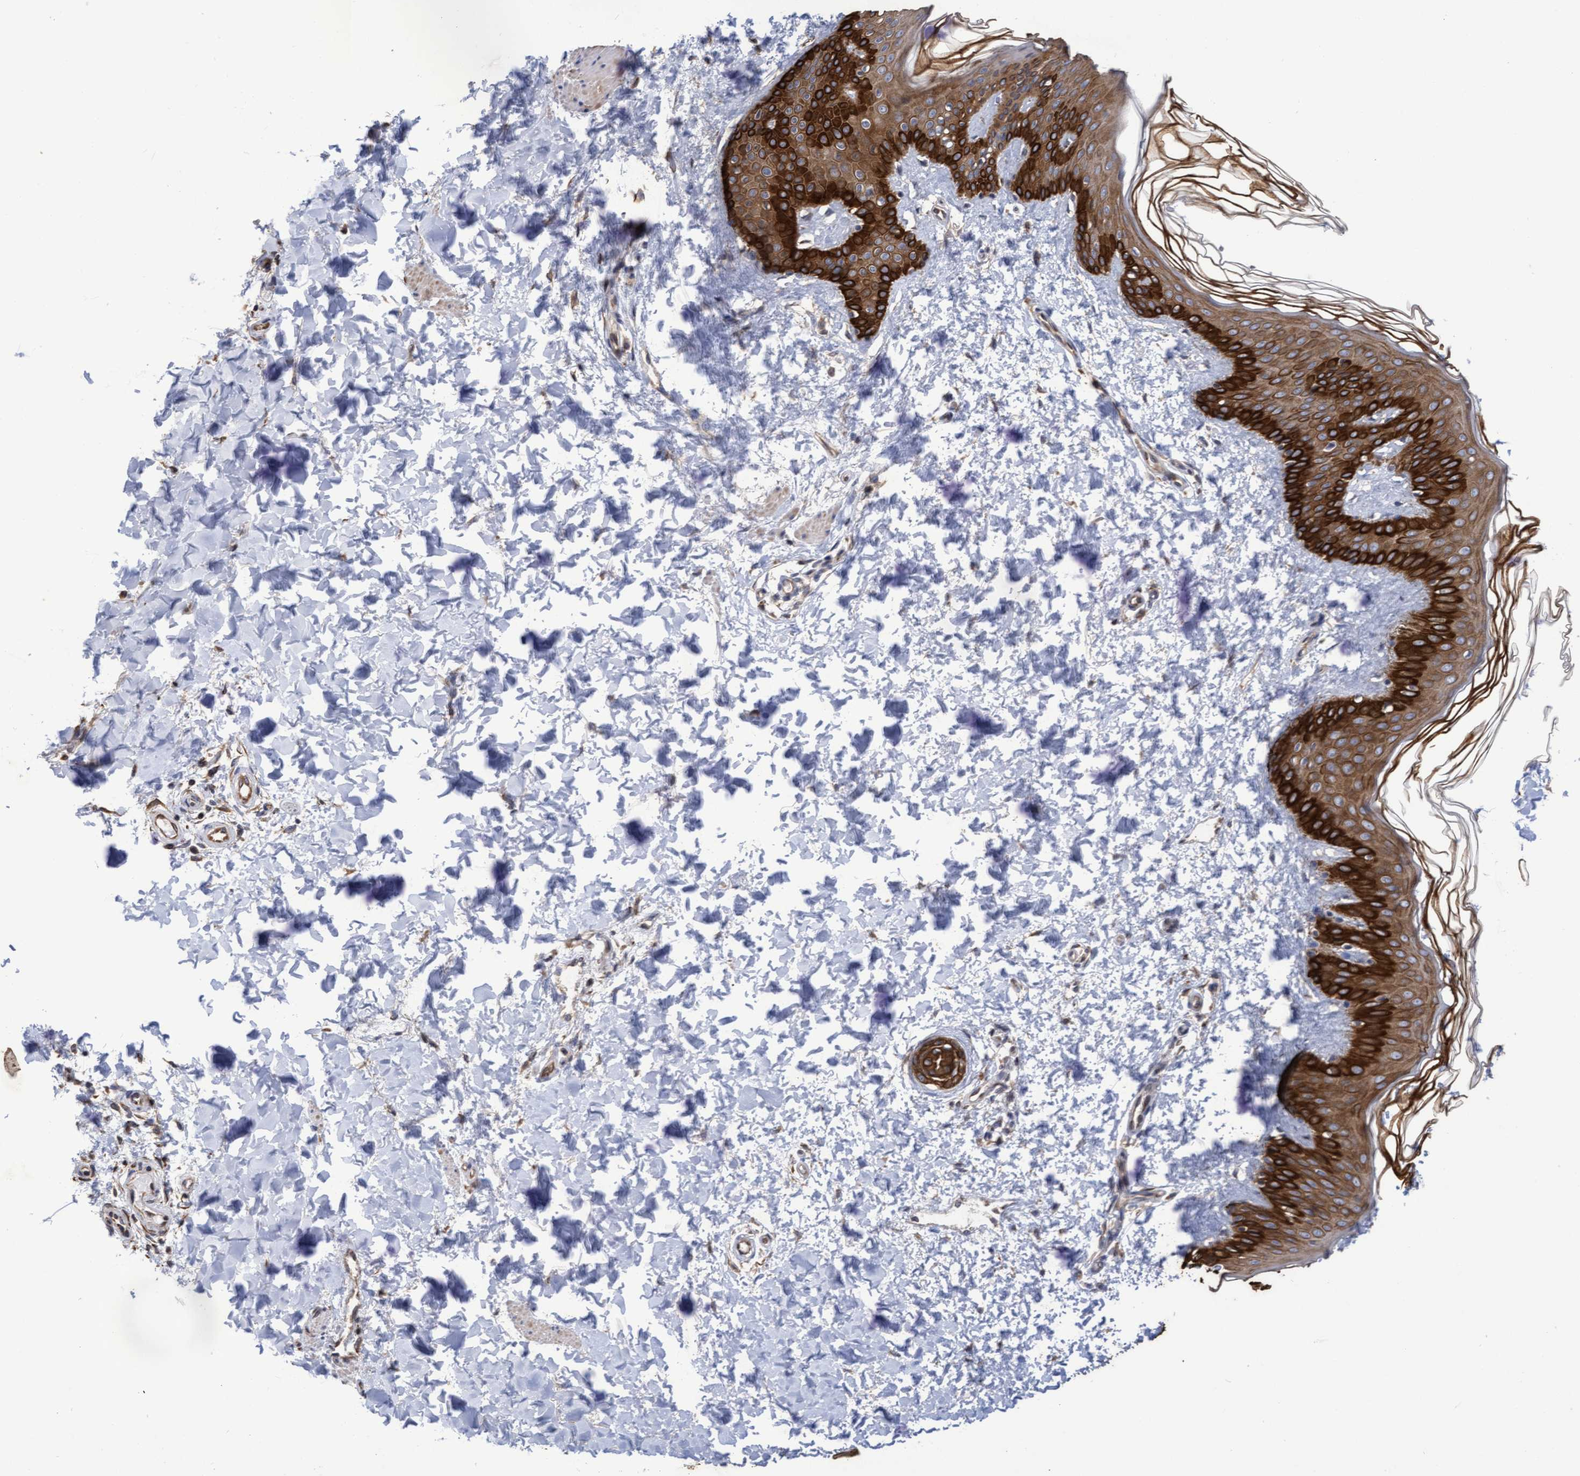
{"staining": {"intensity": "weak", "quantity": ">75%", "location": "cytoplasmic/membranous"}, "tissue": "skin", "cell_type": "Fibroblasts", "image_type": "normal", "snomed": [{"axis": "morphology", "description": "Normal tissue, NOS"}, {"axis": "morphology", "description": "Neoplasm, benign, NOS"}, {"axis": "topography", "description": "Skin"}, {"axis": "topography", "description": "Soft tissue"}], "caption": "Immunohistochemical staining of normal skin displays >75% levels of weak cytoplasmic/membranous protein staining in about >75% of fibroblasts.", "gene": "KRT24", "patient": {"sex": "male", "age": 26}}